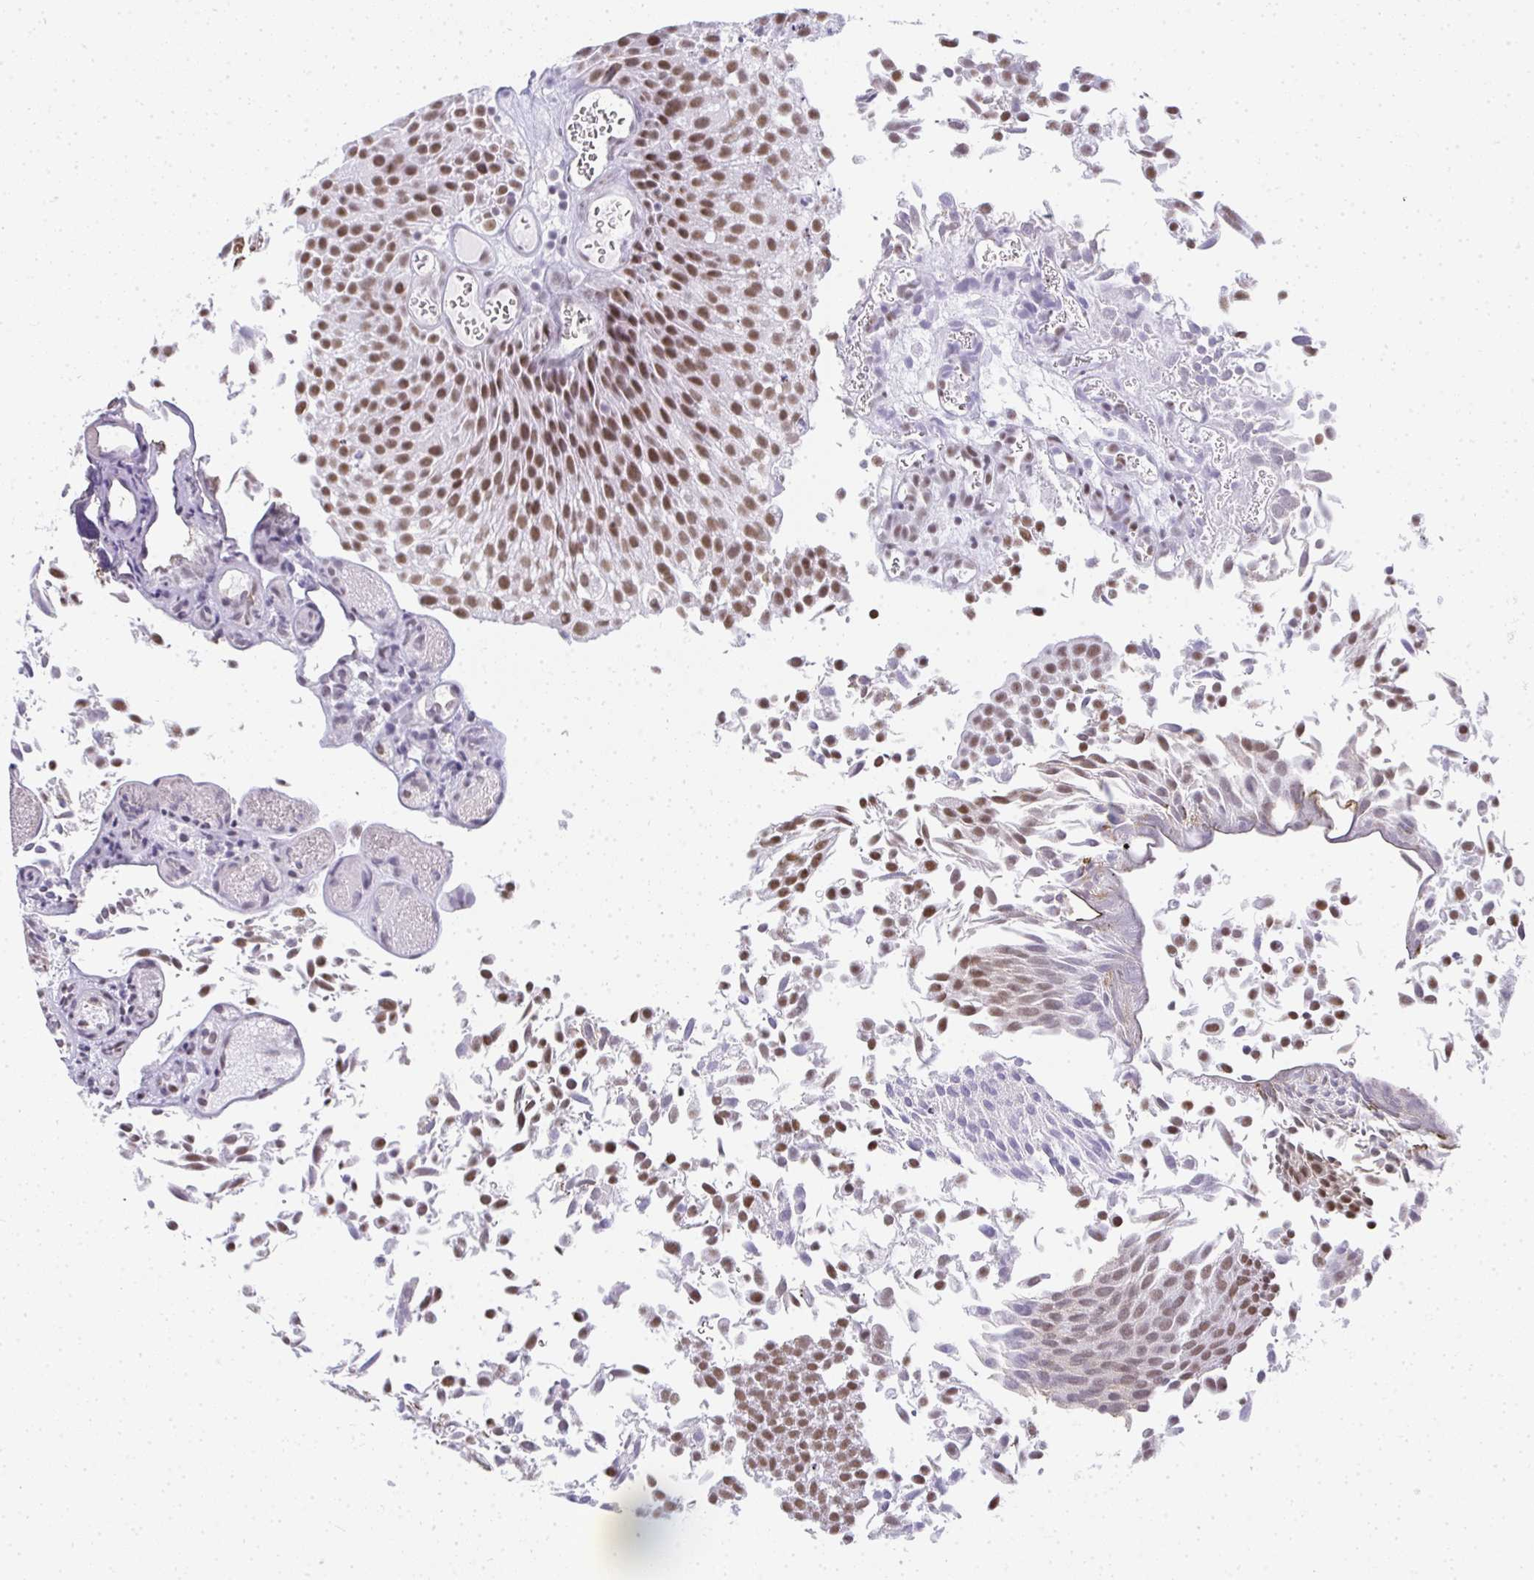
{"staining": {"intensity": "moderate", "quantity": ">75%", "location": "nuclear"}, "tissue": "urothelial cancer", "cell_type": "Tumor cells", "image_type": "cancer", "snomed": [{"axis": "morphology", "description": "Urothelial carcinoma, Low grade"}, {"axis": "topography", "description": "Urinary bladder"}], "caption": "DAB immunohistochemical staining of human urothelial cancer exhibits moderate nuclear protein positivity in about >75% of tumor cells.", "gene": "PLA2G1B", "patient": {"sex": "female", "age": 79}}